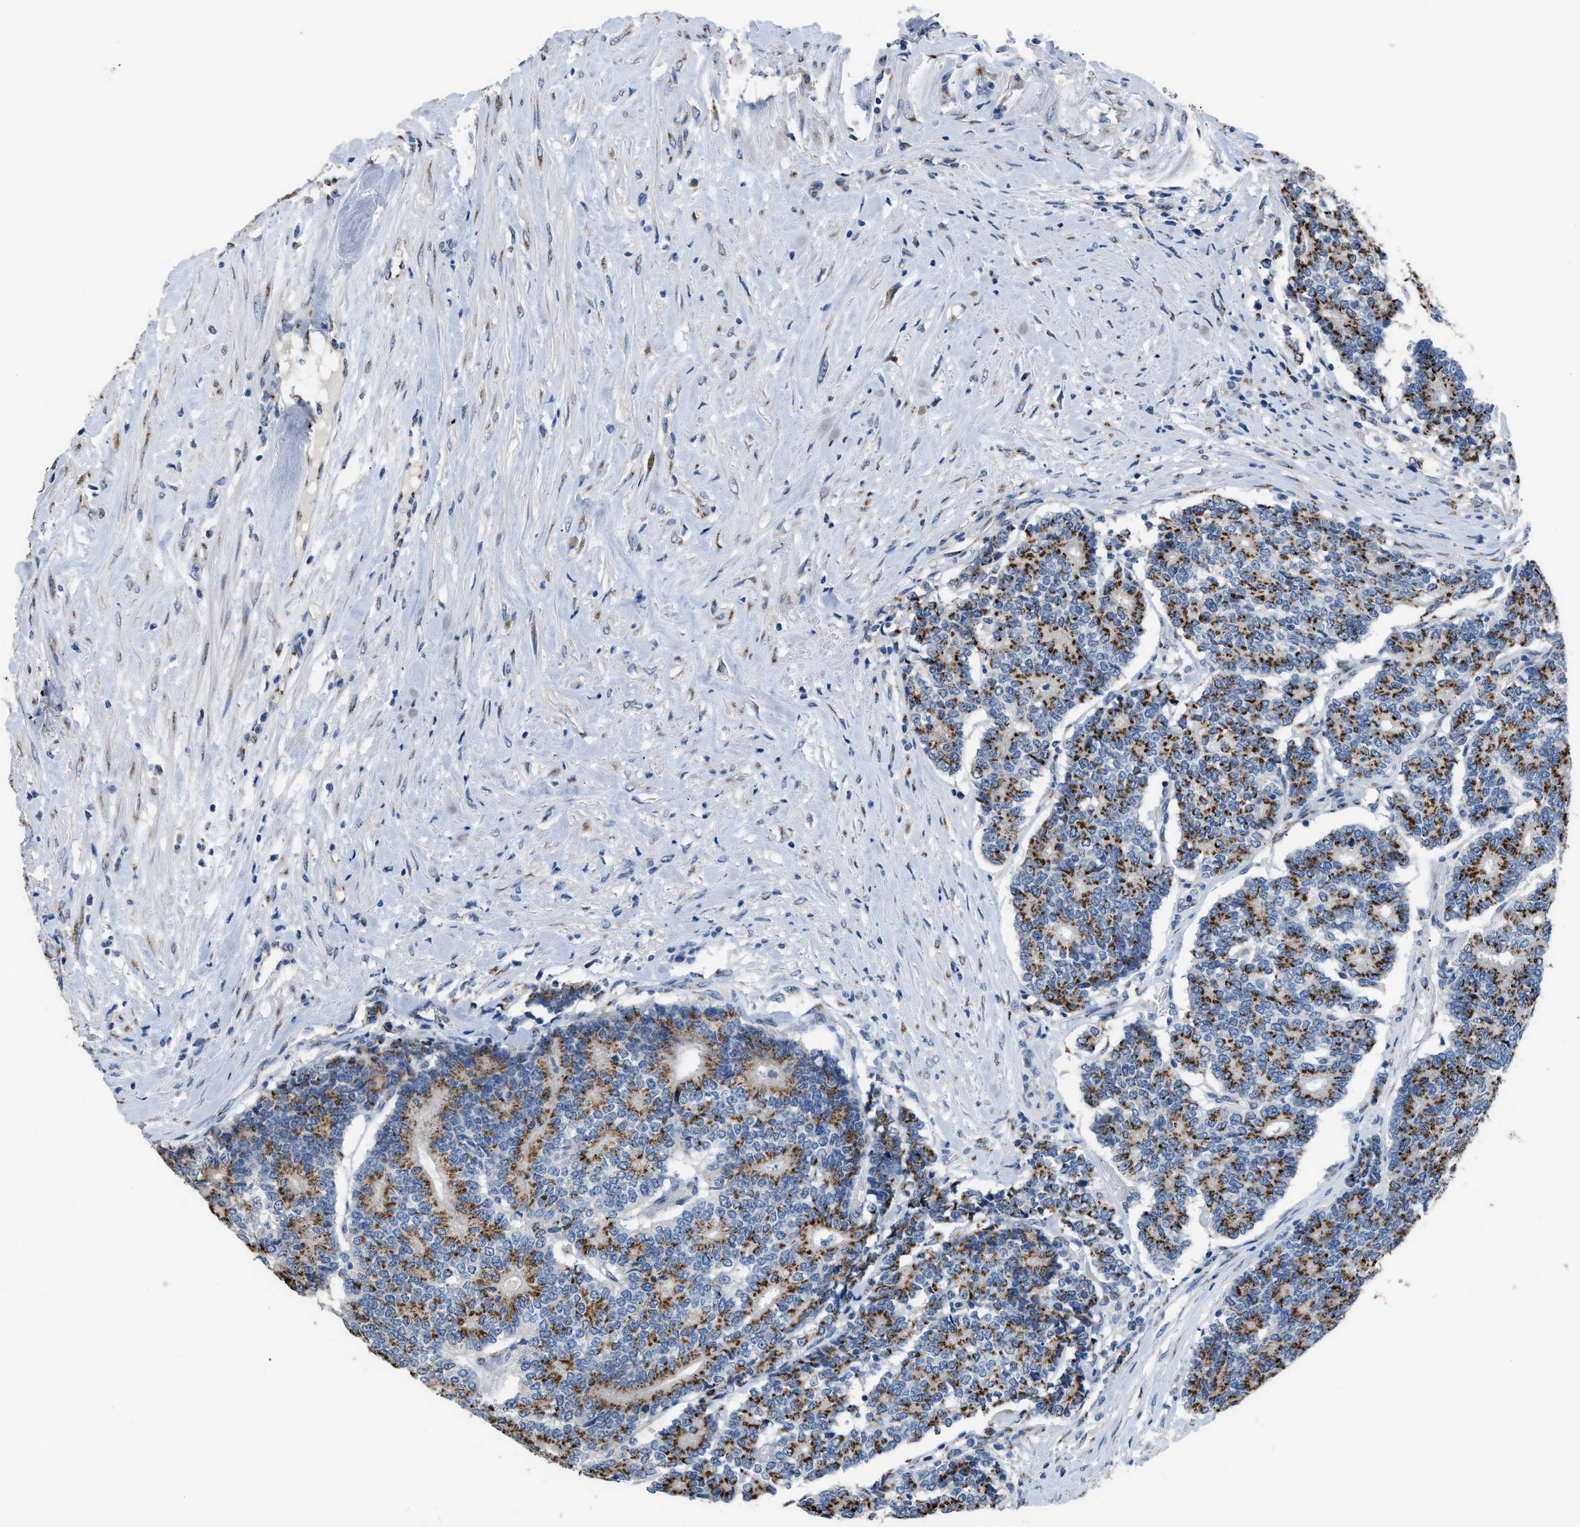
{"staining": {"intensity": "strong", "quantity": ">75%", "location": "cytoplasmic/membranous"}, "tissue": "prostate cancer", "cell_type": "Tumor cells", "image_type": "cancer", "snomed": [{"axis": "morphology", "description": "Normal tissue, NOS"}, {"axis": "morphology", "description": "Adenocarcinoma, High grade"}, {"axis": "topography", "description": "Prostate"}, {"axis": "topography", "description": "Seminal veicle"}], "caption": "Immunohistochemistry of human prostate cancer reveals high levels of strong cytoplasmic/membranous expression in about >75% of tumor cells.", "gene": "GOLM1", "patient": {"sex": "male", "age": 55}}